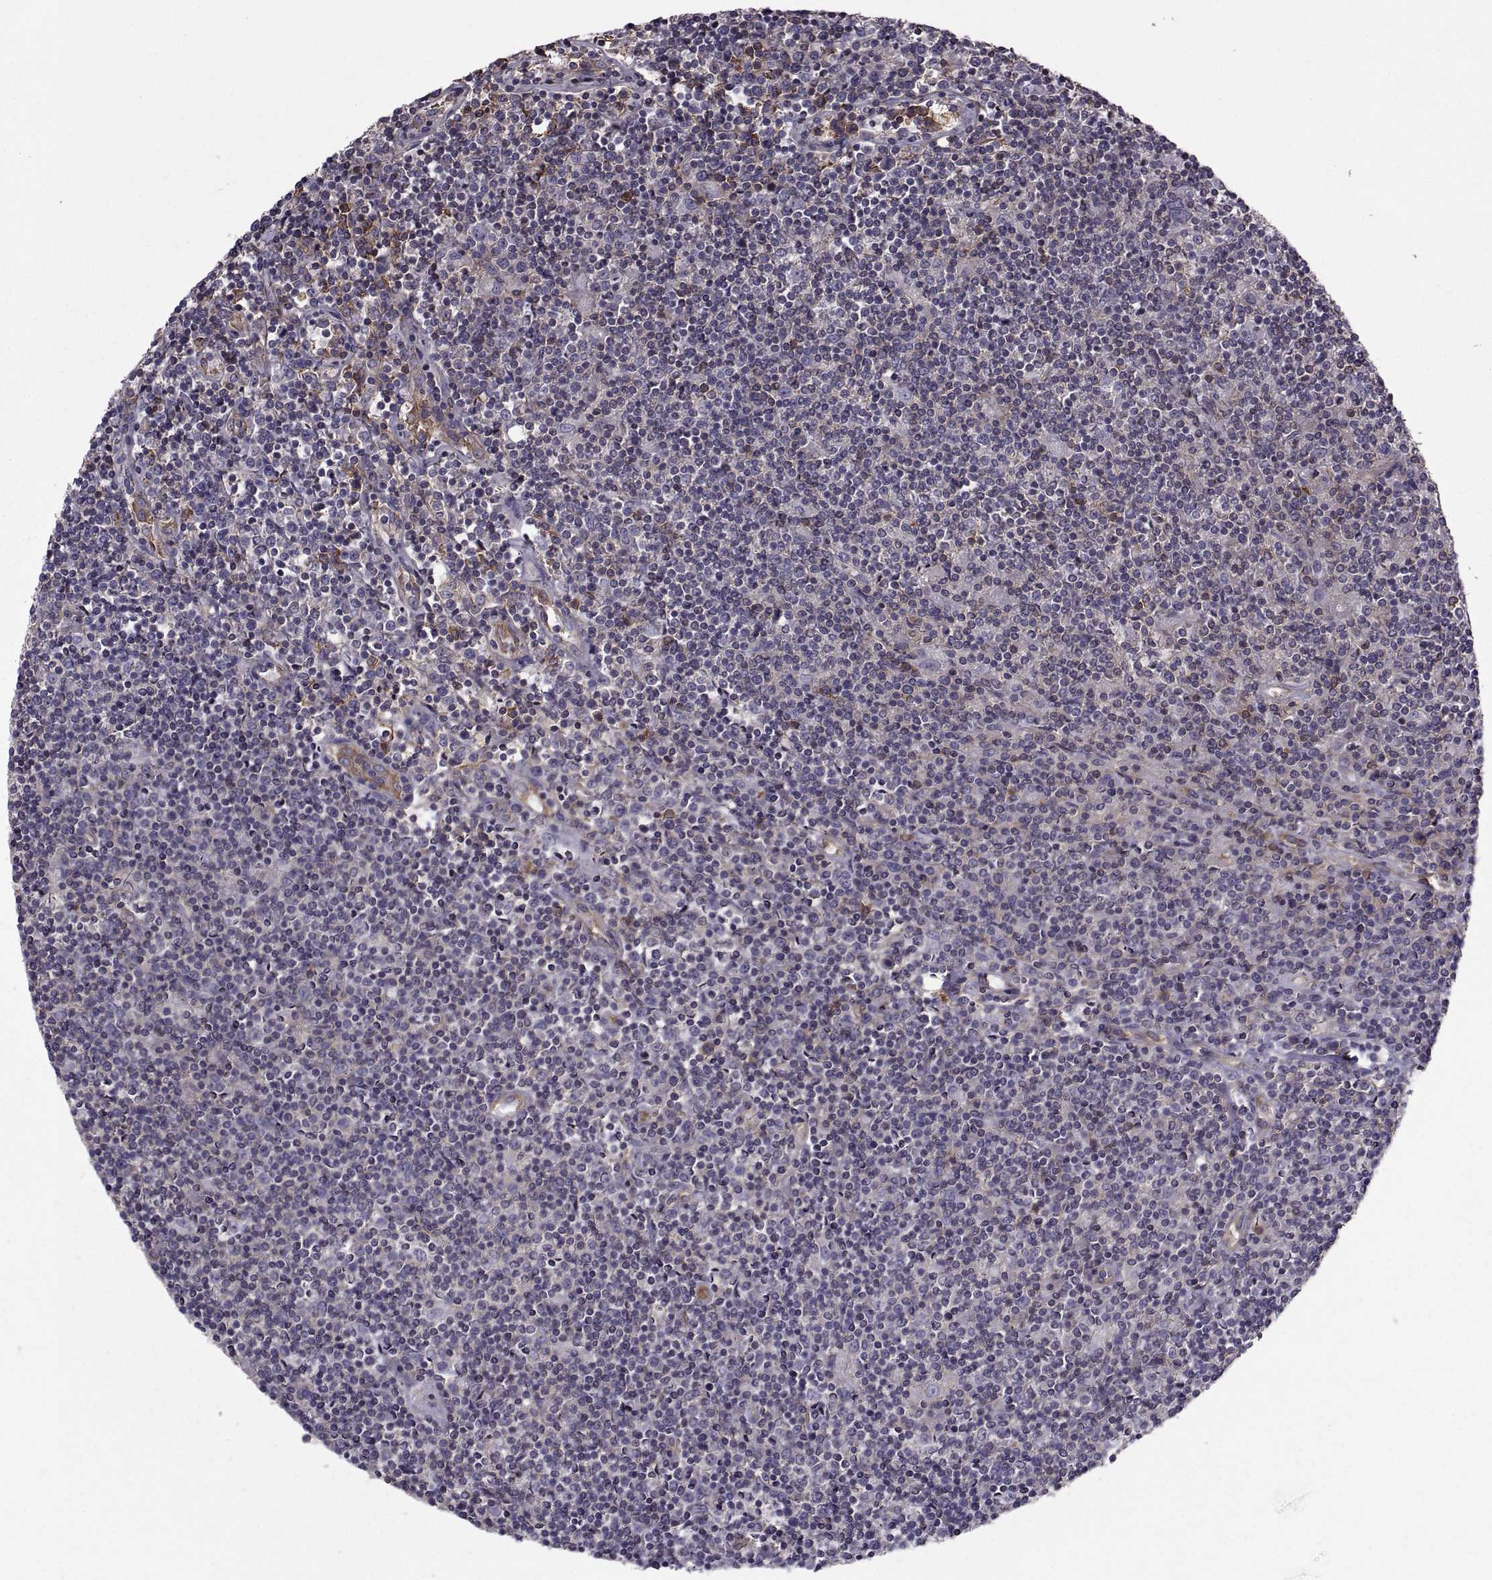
{"staining": {"intensity": "moderate", "quantity": "25%-75%", "location": "cytoplasmic/membranous"}, "tissue": "lymphoma", "cell_type": "Tumor cells", "image_type": "cancer", "snomed": [{"axis": "morphology", "description": "Hodgkin's disease, NOS"}, {"axis": "topography", "description": "Lymph node"}], "caption": "Hodgkin's disease stained with IHC reveals moderate cytoplasmic/membranous expression in about 25%-75% of tumor cells. The staining was performed using DAB, with brown indicating positive protein expression. Nuclei are stained blue with hematoxylin.", "gene": "MYH9", "patient": {"sex": "male", "age": 40}}